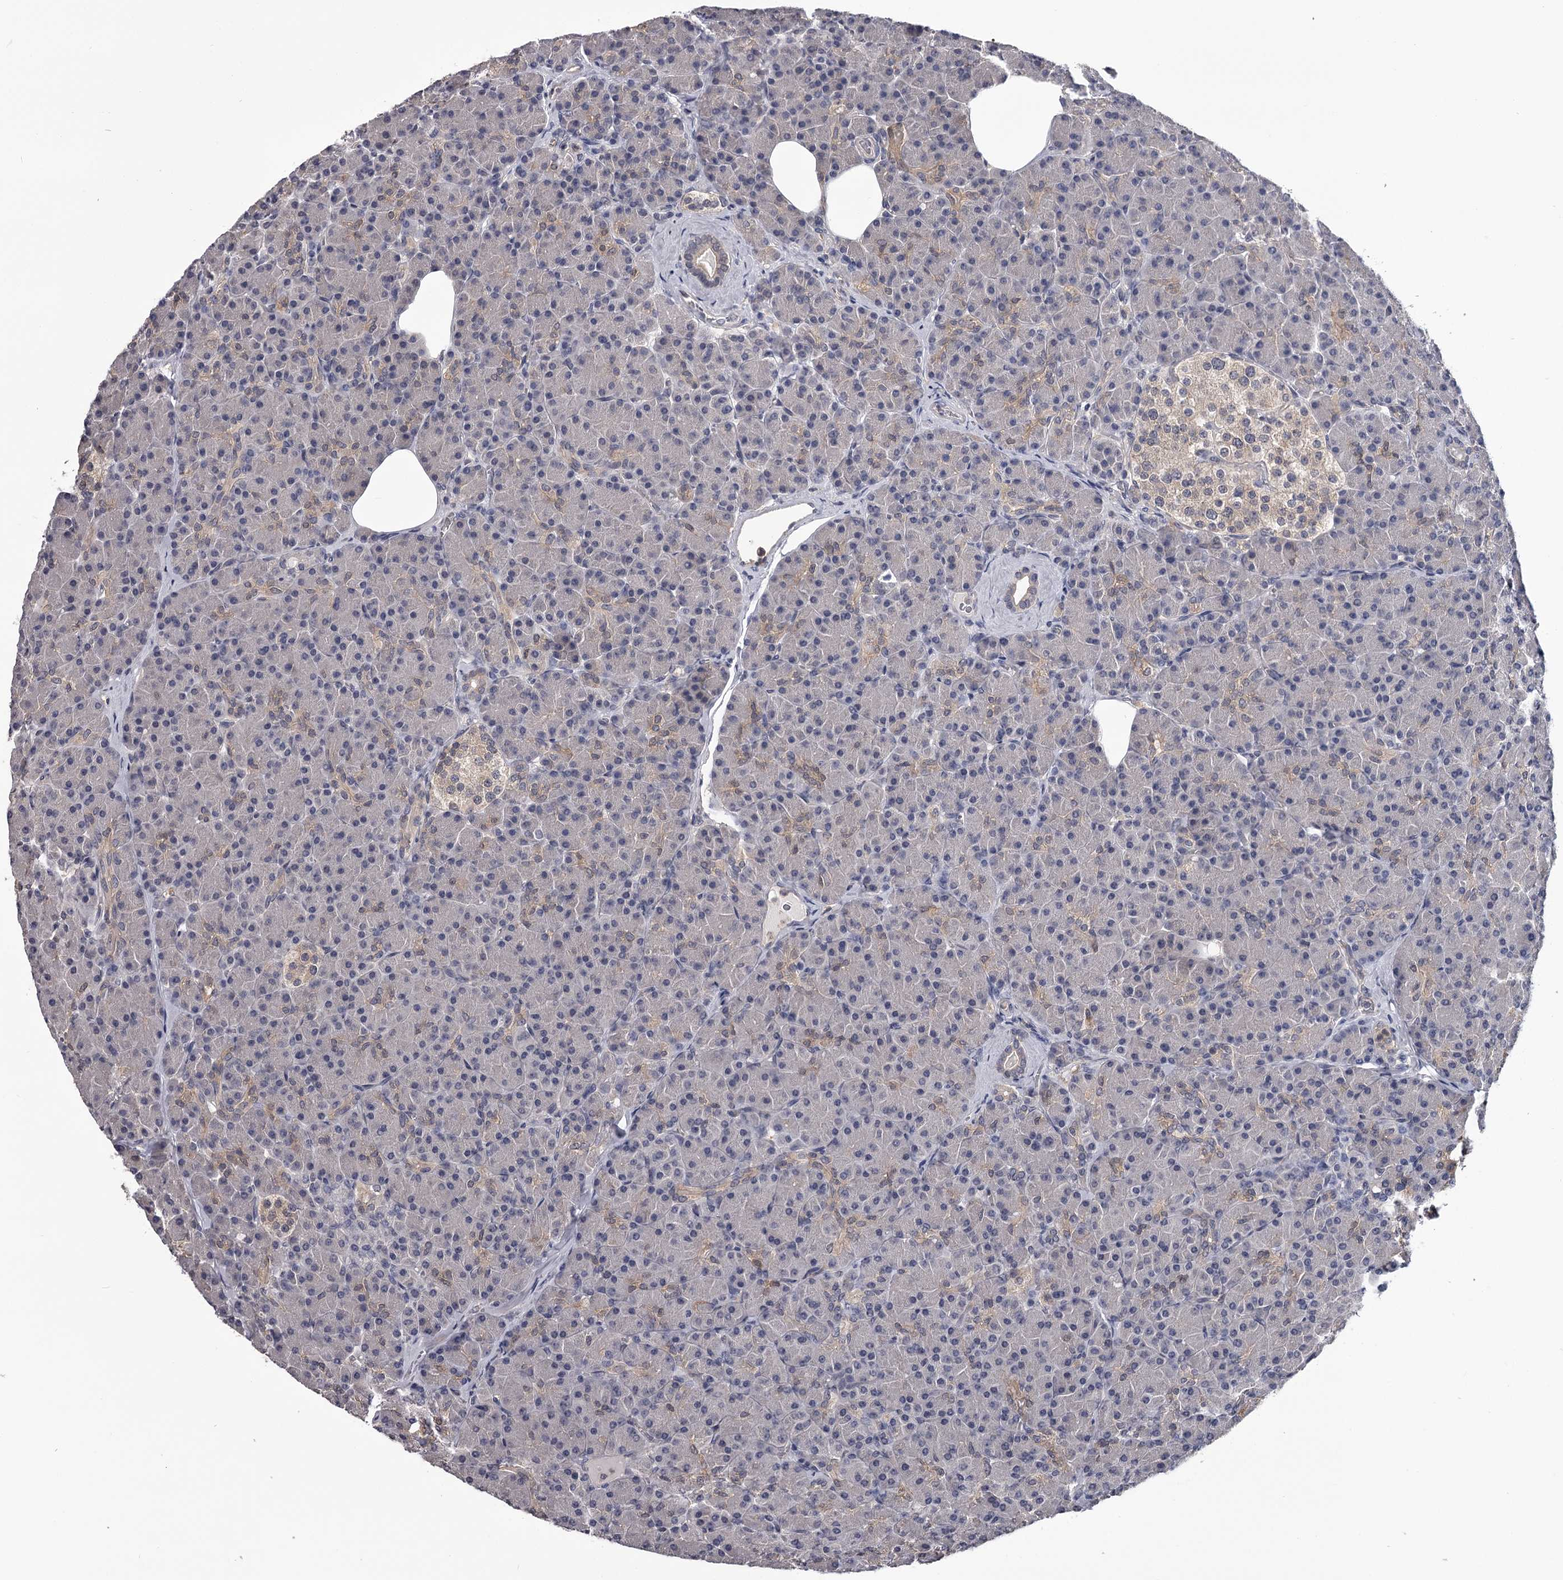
{"staining": {"intensity": "moderate", "quantity": "<25%", "location": "cytoplasmic/membranous"}, "tissue": "pancreas", "cell_type": "Exocrine glandular cells", "image_type": "normal", "snomed": [{"axis": "morphology", "description": "Normal tissue, NOS"}, {"axis": "topography", "description": "Pancreas"}], "caption": "Immunohistochemistry (DAB (3,3'-diaminobenzidine)) staining of normal human pancreas displays moderate cytoplasmic/membranous protein expression in approximately <25% of exocrine glandular cells. The protein is stained brown, and the nuclei are stained in blue (DAB (3,3'-diaminobenzidine) IHC with brightfield microscopy, high magnification).", "gene": "GSTO1", "patient": {"sex": "female", "age": 43}}